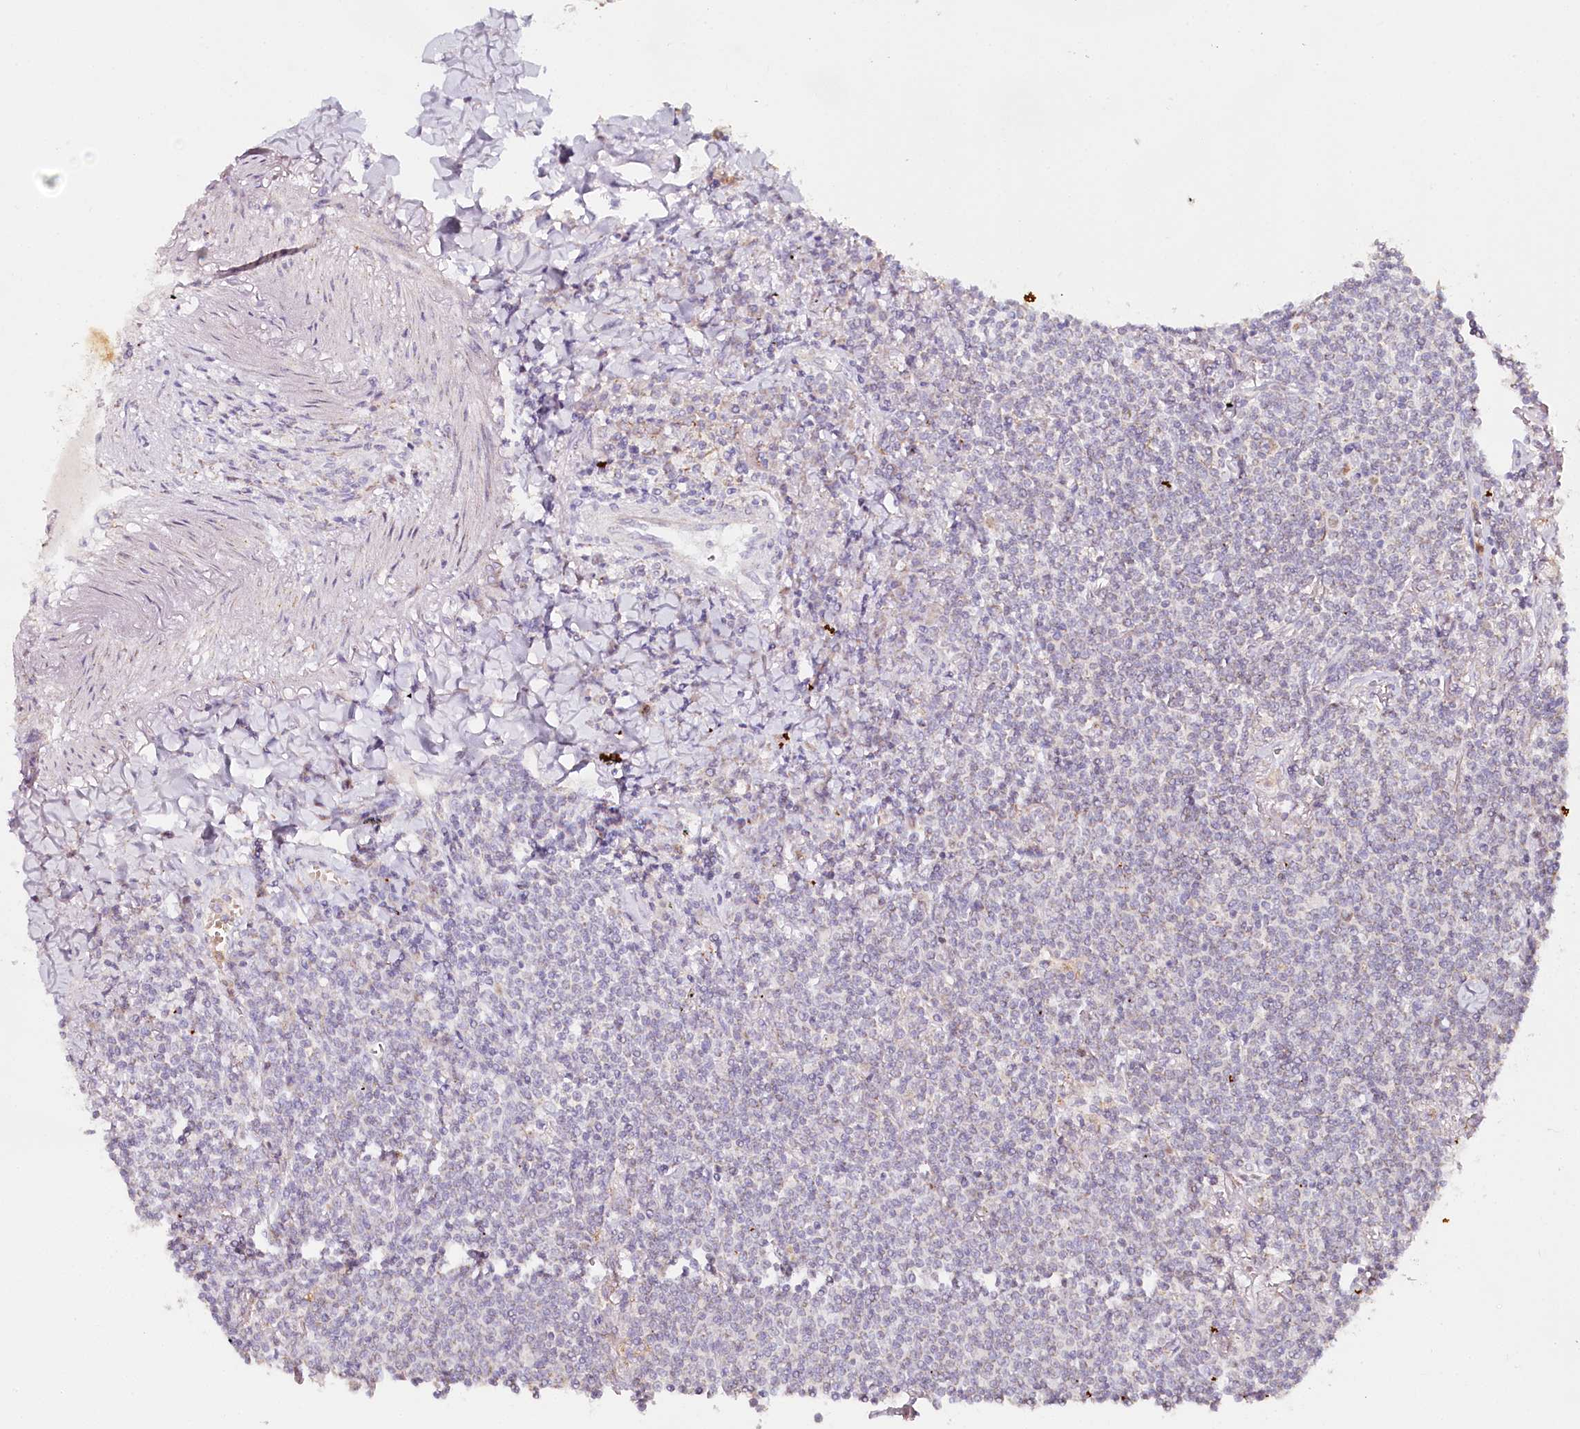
{"staining": {"intensity": "negative", "quantity": "none", "location": "none"}, "tissue": "lymphoma", "cell_type": "Tumor cells", "image_type": "cancer", "snomed": [{"axis": "morphology", "description": "Malignant lymphoma, non-Hodgkin's type, Low grade"}, {"axis": "topography", "description": "Lung"}], "caption": "Image shows no significant protein staining in tumor cells of malignant lymphoma, non-Hodgkin's type (low-grade).", "gene": "MMP25", "patient": {"sex": "female", "age": 71}}